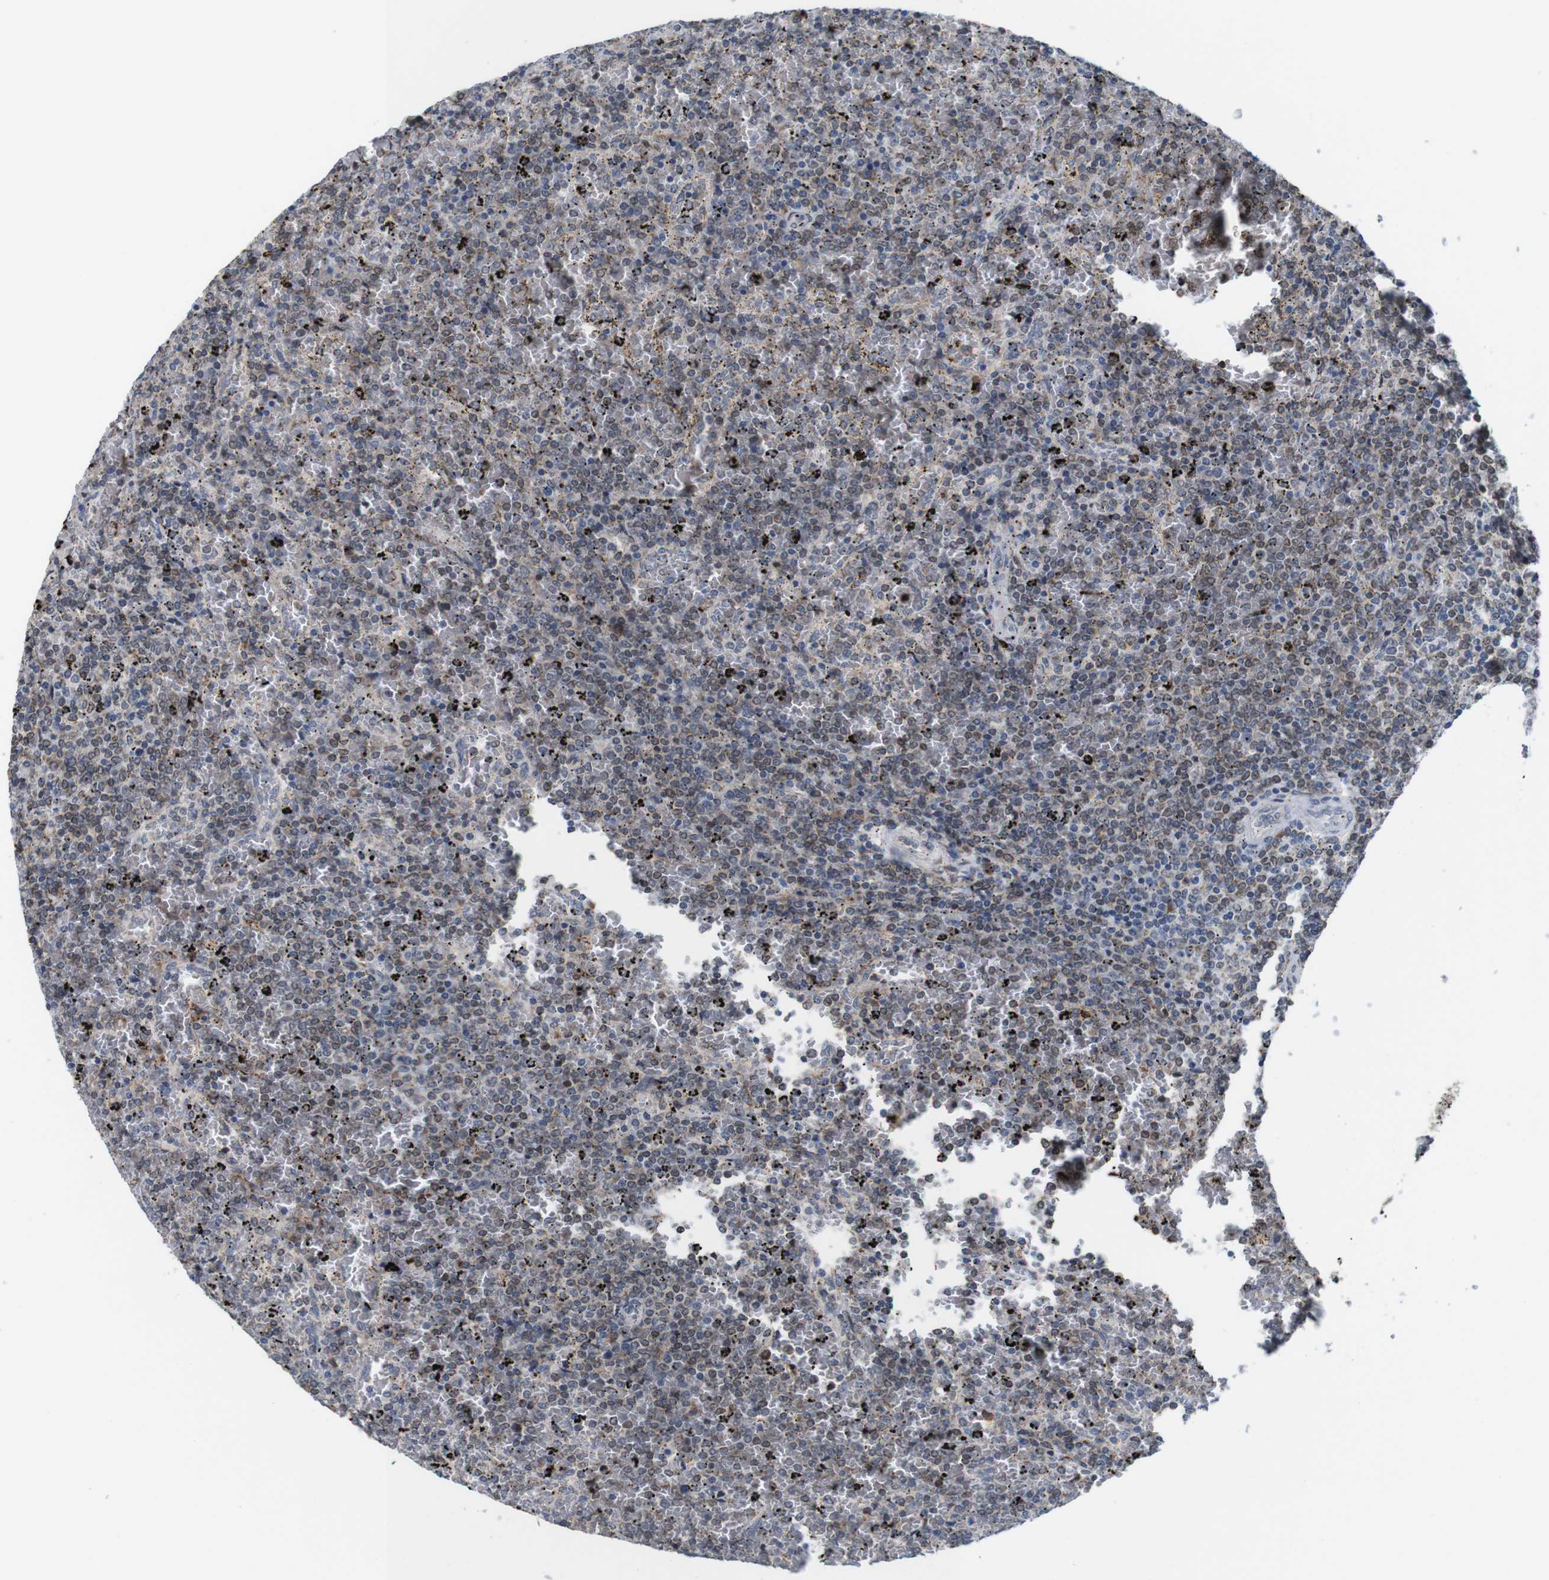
{"staining": {"intensity": "moderate", "quantity": "25%-75%", "location": "nuclear"}, "tissue": "lymphoma", "cell_type": "Tumor cells", "image_type": "cancer", "snomed": [{"axis": "morphology", "description": "Malignant lymphoma, non-Hodgkin's type, Low grade"}, {"axis": "topography", "description": "Spleen"}], "caption": "Approximately 25%-75% of tumor cells in human lymphoma display moderate nuclear protein staining as visualized by brown immunohistochemical staining.", "gene": "PNMA8A", "patient": {"sex": "female", "age": 77}}